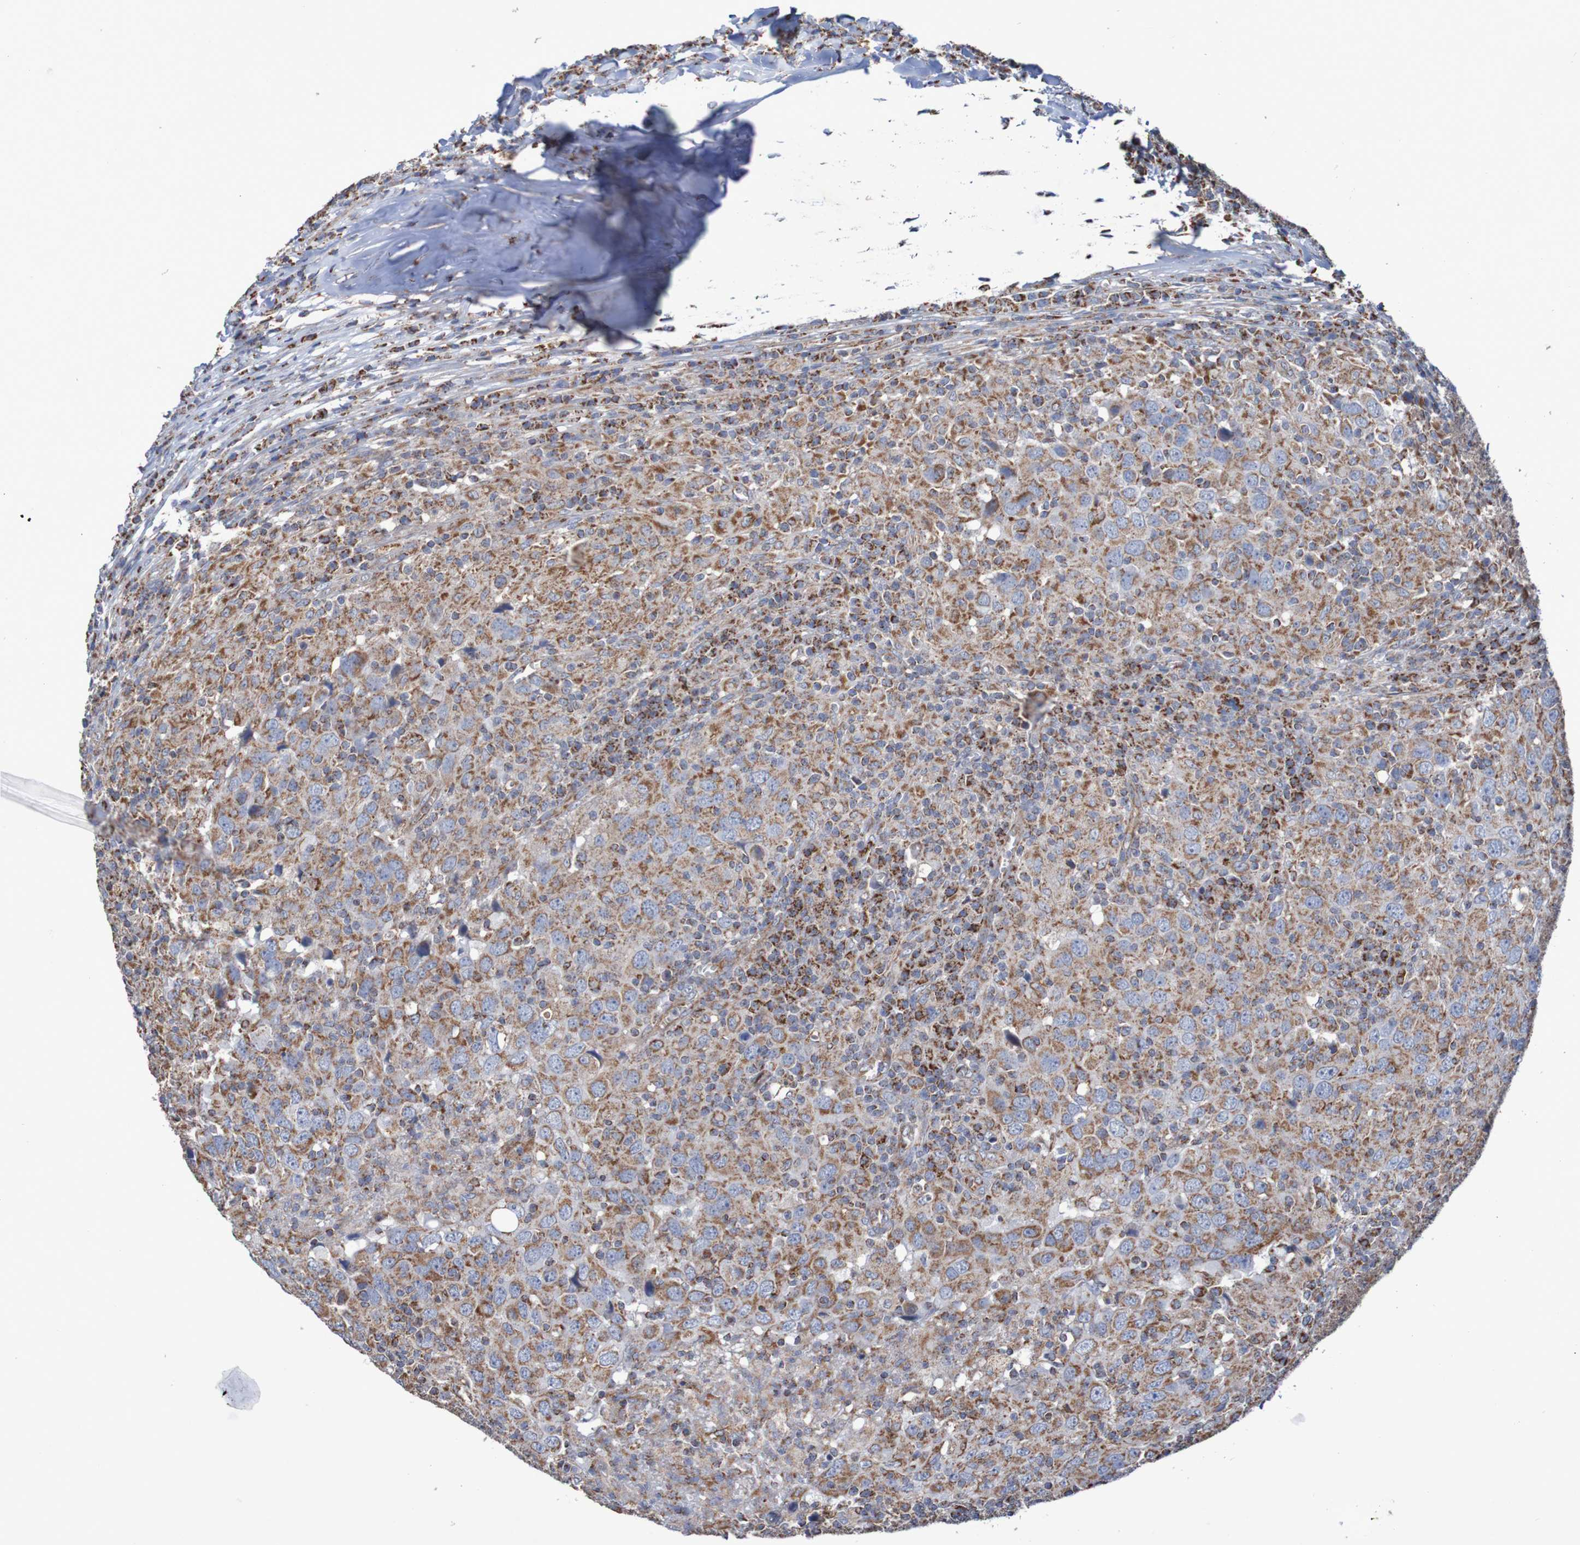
{"staining": {"intensity": "moderate", "quantity": ">75%", "location": "cytoplasmic/membranous"}, "tissue": "head and neck cancer", "cell_type": "Tumor cells", "image_type": "cancer", "snomed": [{"axis": "morphology", "description": "Adenocarcinoma, NOS"}, {"axis": "topography", "description": "Salivary gland"}, {"axis": "topography", "description": "Head-Neck"}], "caption": "Adenocarcinoma (head and neck) tissue reveals moderate cytoplasmic/membranous expression in approximately >75% of tumor cells", "gene": "MMEL1", "patient": {"sex": "female", "age": 65}}